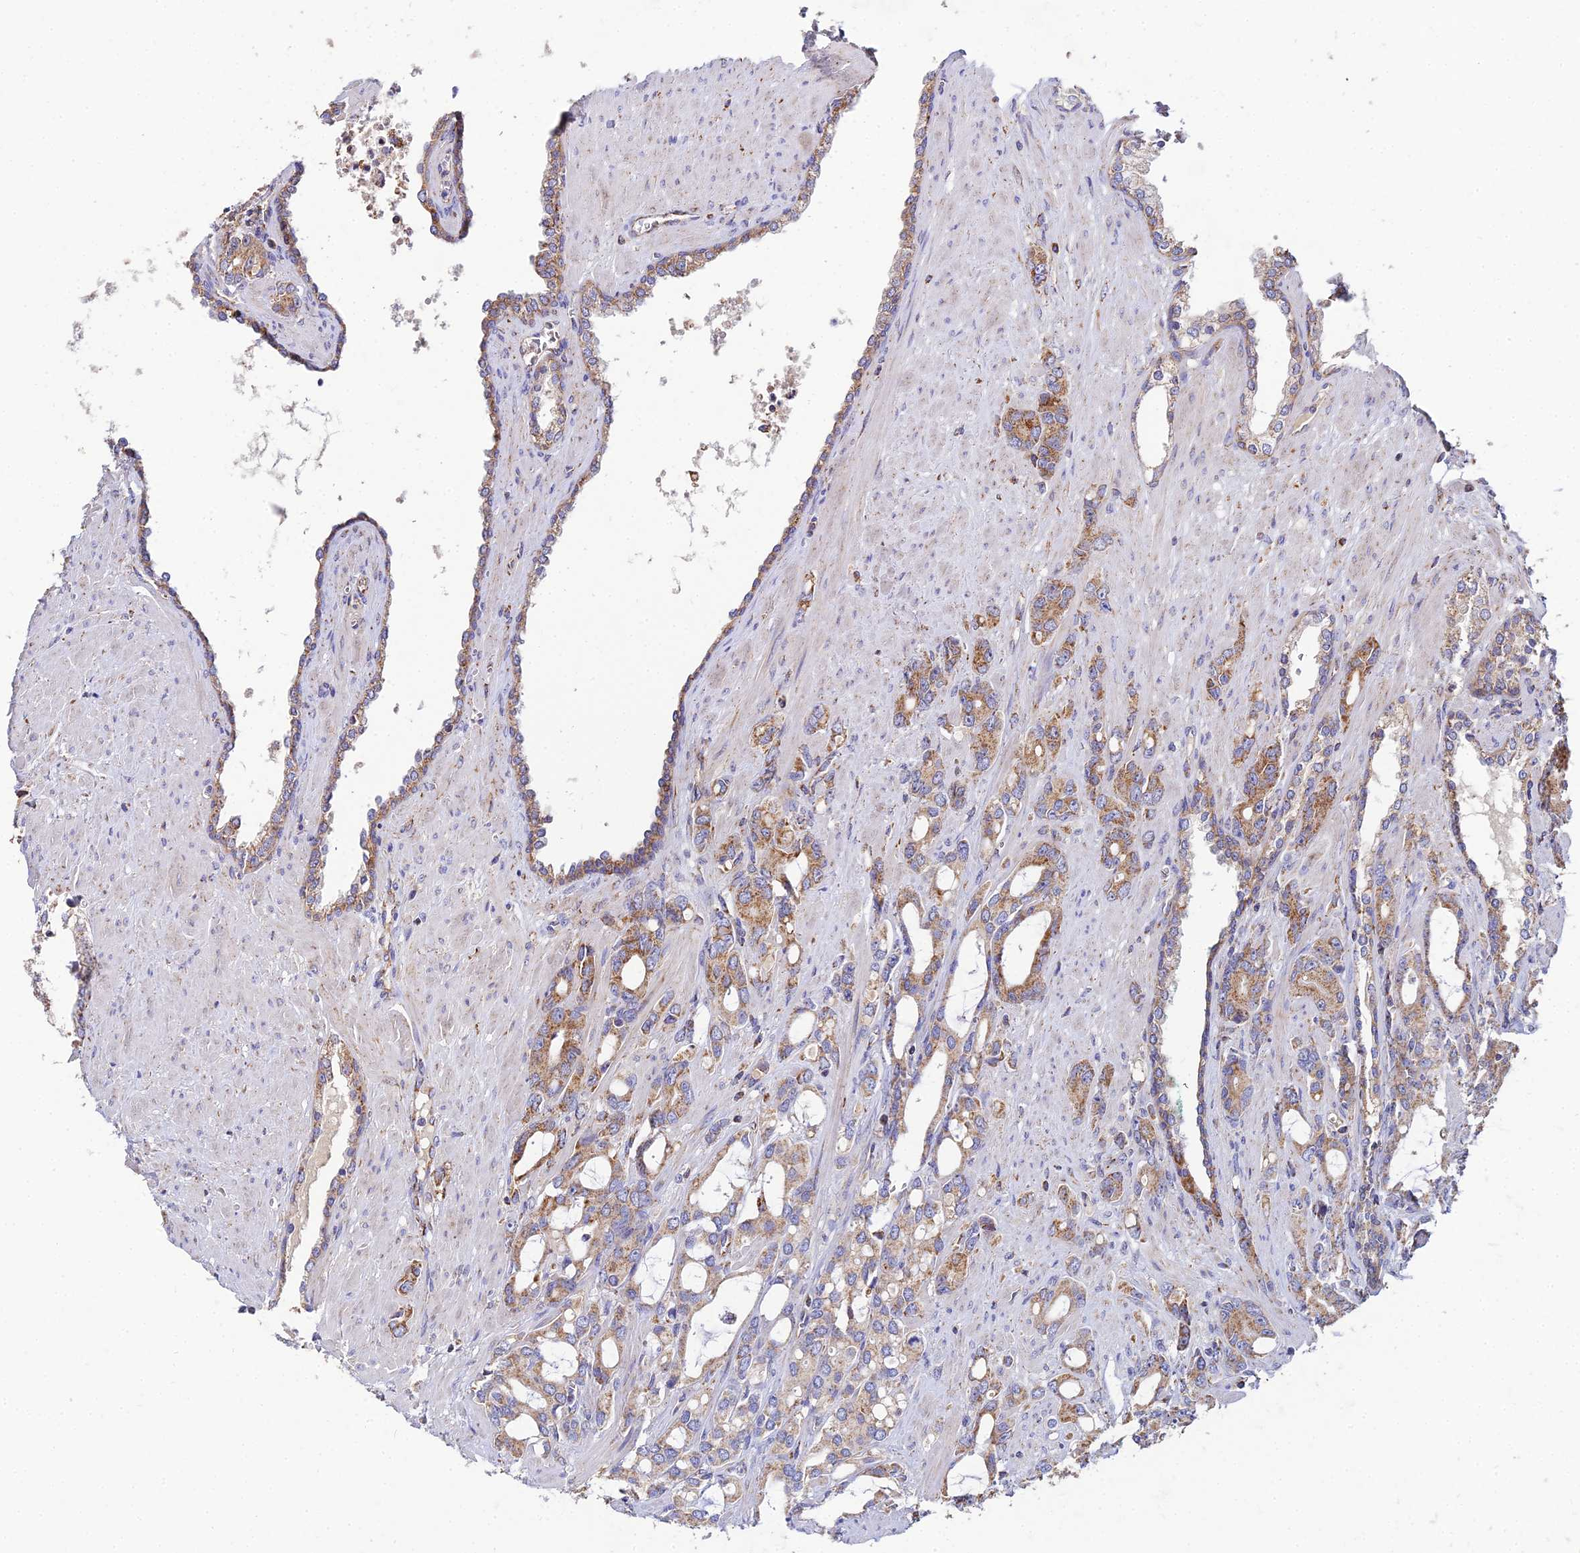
{"staining": {"intensity": "moderate", "quantity": ">75%", "location": "cytoplasmic/membranous"}, "tissue": "prostate cancer", "cell_type": "Tumor cells", "image_type": "cancer", "snomed": [{"axis": "morphology", "description": "Adenocarcinoma, High grade"}, {"axis": "topography", "description": "Prostate"}], "caption": "Prostate adenocarcinoma (high-grade) stained with immunohistochemistry displays moderate cytoplasmic/membranous positivity in about >75% of tumor cells. Using DAB (brown) and hematoxylin (blue) stains, captured at high magnification using brightfield microscopy.", "gene": "NIPSNAP3A", "patient": {"sex": "male", "age": 72}}